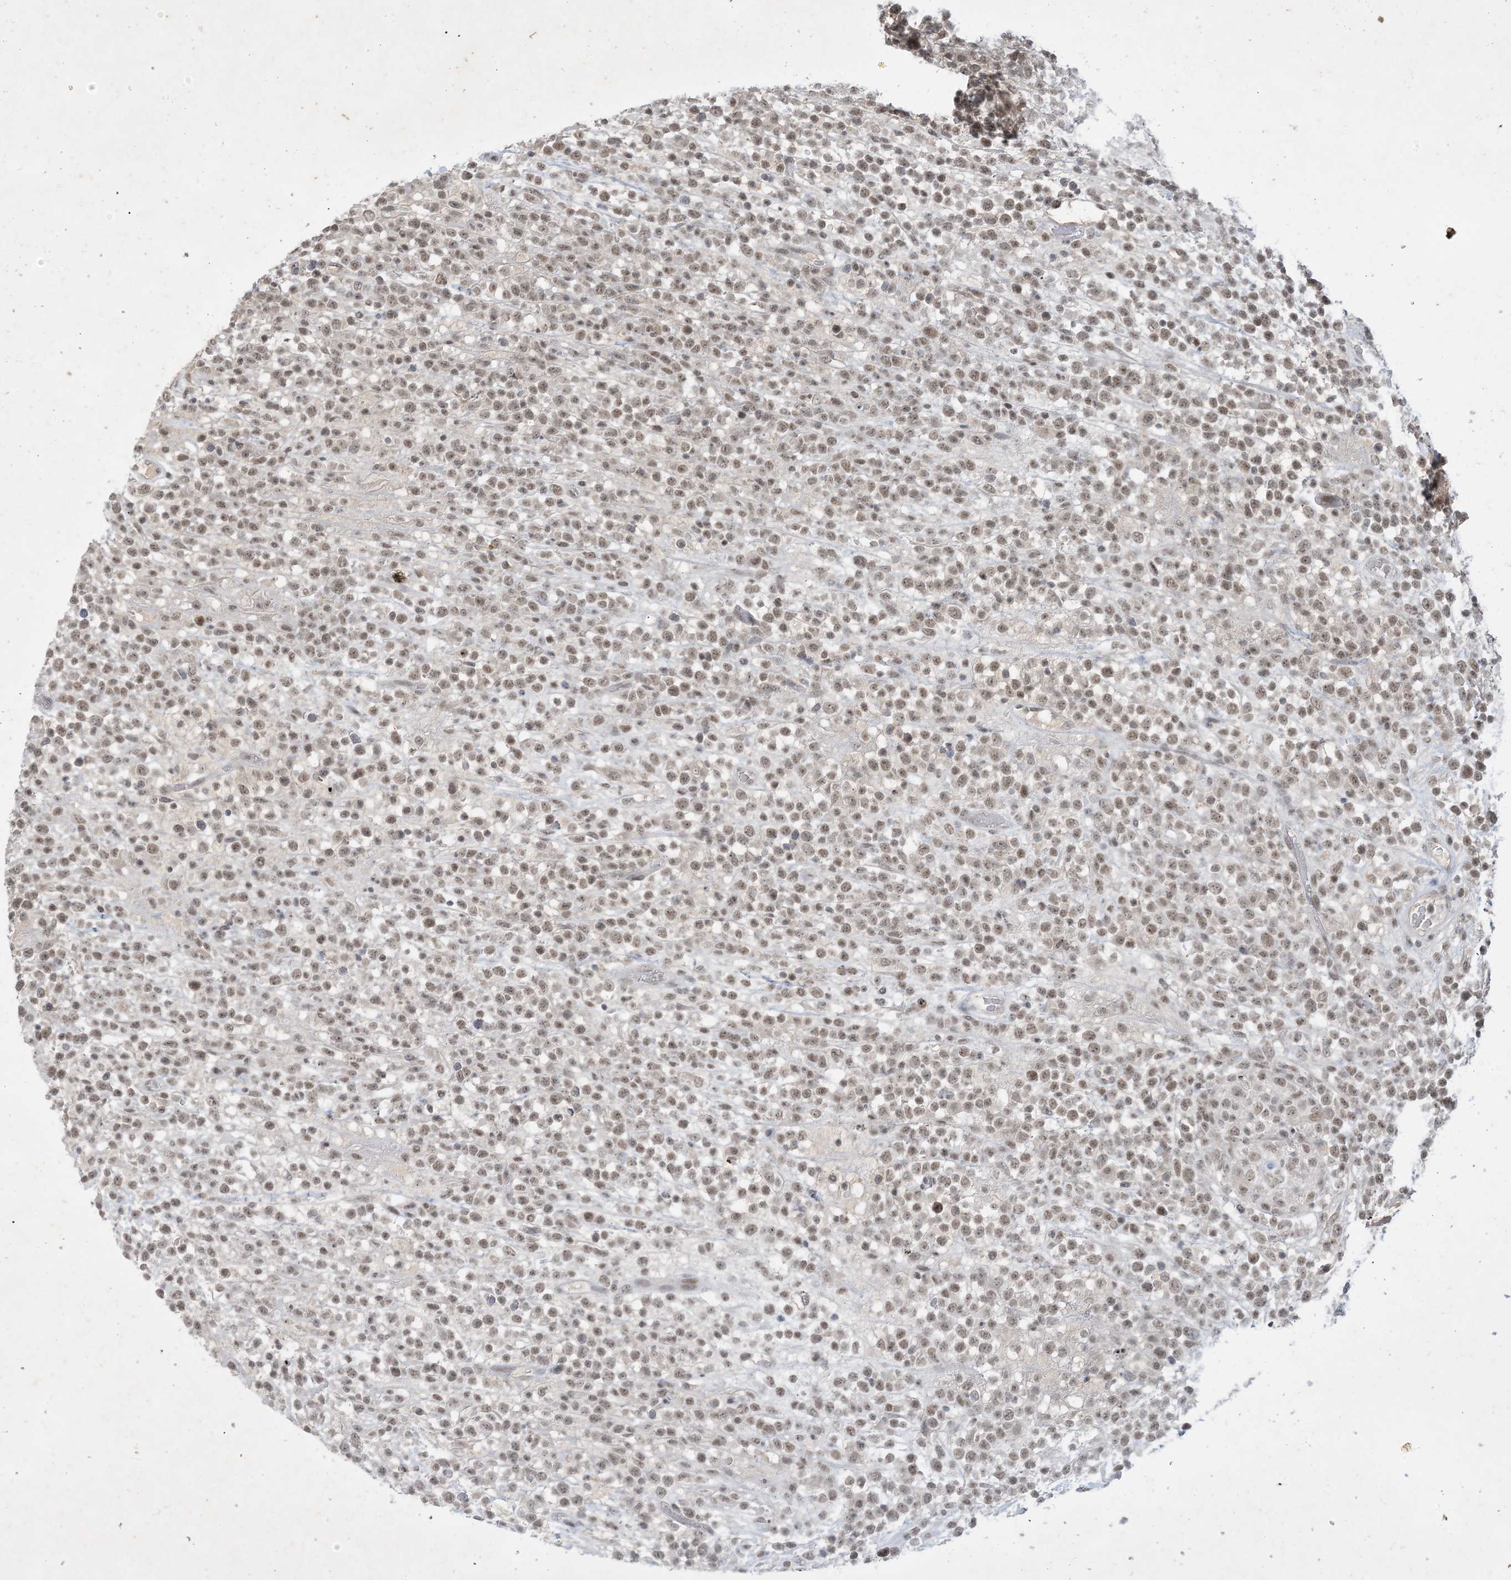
{"staining": {"intensity": "moderate", "quantity": ">75%", "location": "nuclear"}, "tissue": "lymphoma", "cell_type": "Tumor cells", "image_type": "cancer", "snomed": [{"axis": "morphology", "description": "Malignant lymphoma, non-Hodgkin's type, High grade"}, {"axis": "topography", "description": "Colon"}], "caption": "Moderate nuclear protein staining is identified in about >75% of tumor cells in lymphoma.", "gene": "ZNF674", "patient": {"sex": "female", "age": 53}}